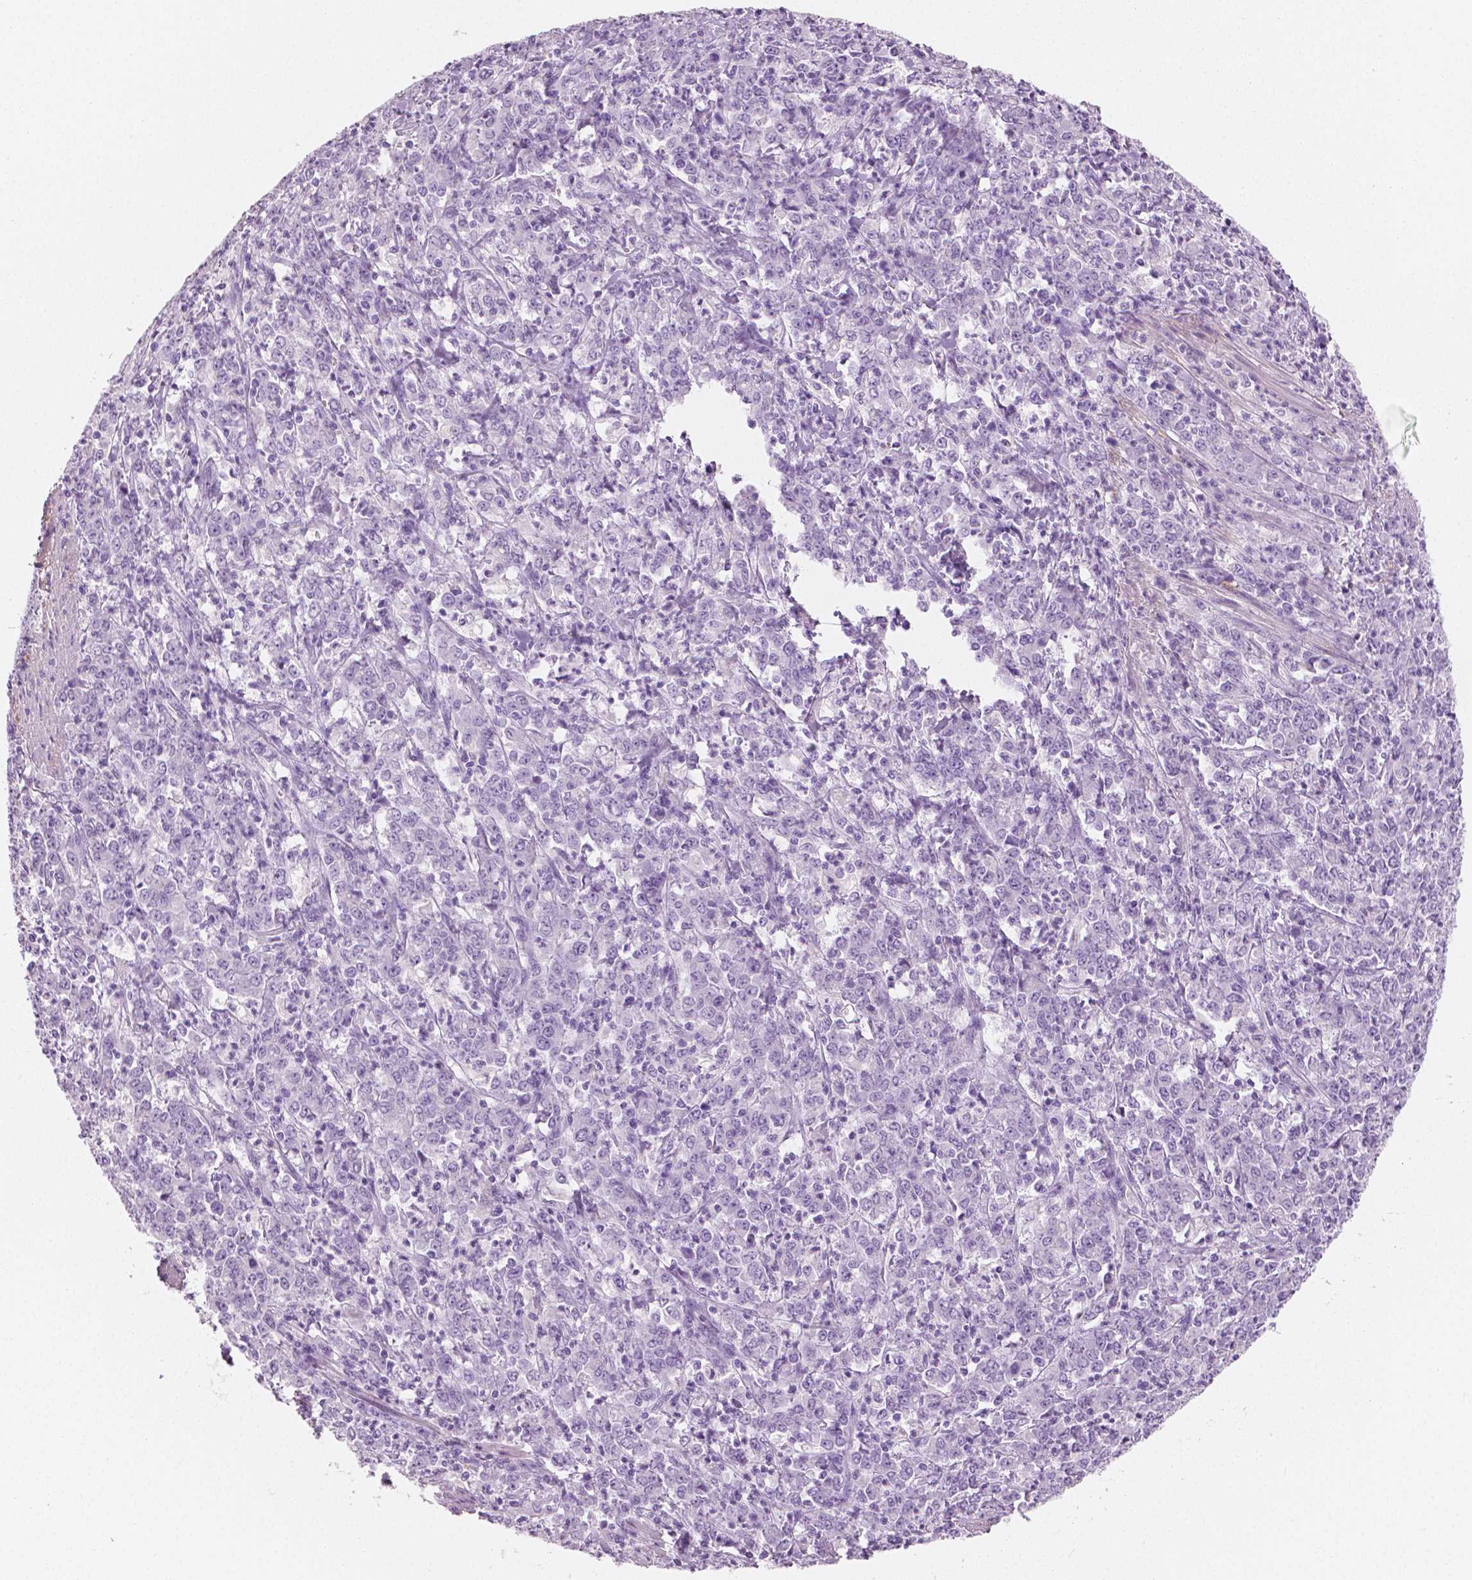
{"staining": {"intensity": "negative", "quantity": "none", "location": "none"}, "tissue": "stomach cancer", "cell_type": "Tumor cells", "image_type": "cancer", "snomed": [{"axis": "morphology", "description": "Adenocarcinoma, NOS"}, {"axis": "topography", "description": "Stomach, lower"}], "caption": "A micrograph of adenocarcinoma (stomach) stained for a protein demonstrates no brown staining in tumor cells. (Stains: DAB (3,3'-diaminobenzidine) immunohistochemistry with hematoxylin counter stain, Microscopy: brightfield microscopy at high magnification).", "gene": "PLIN4", "patient": {"sex": "female", "age": 71}}